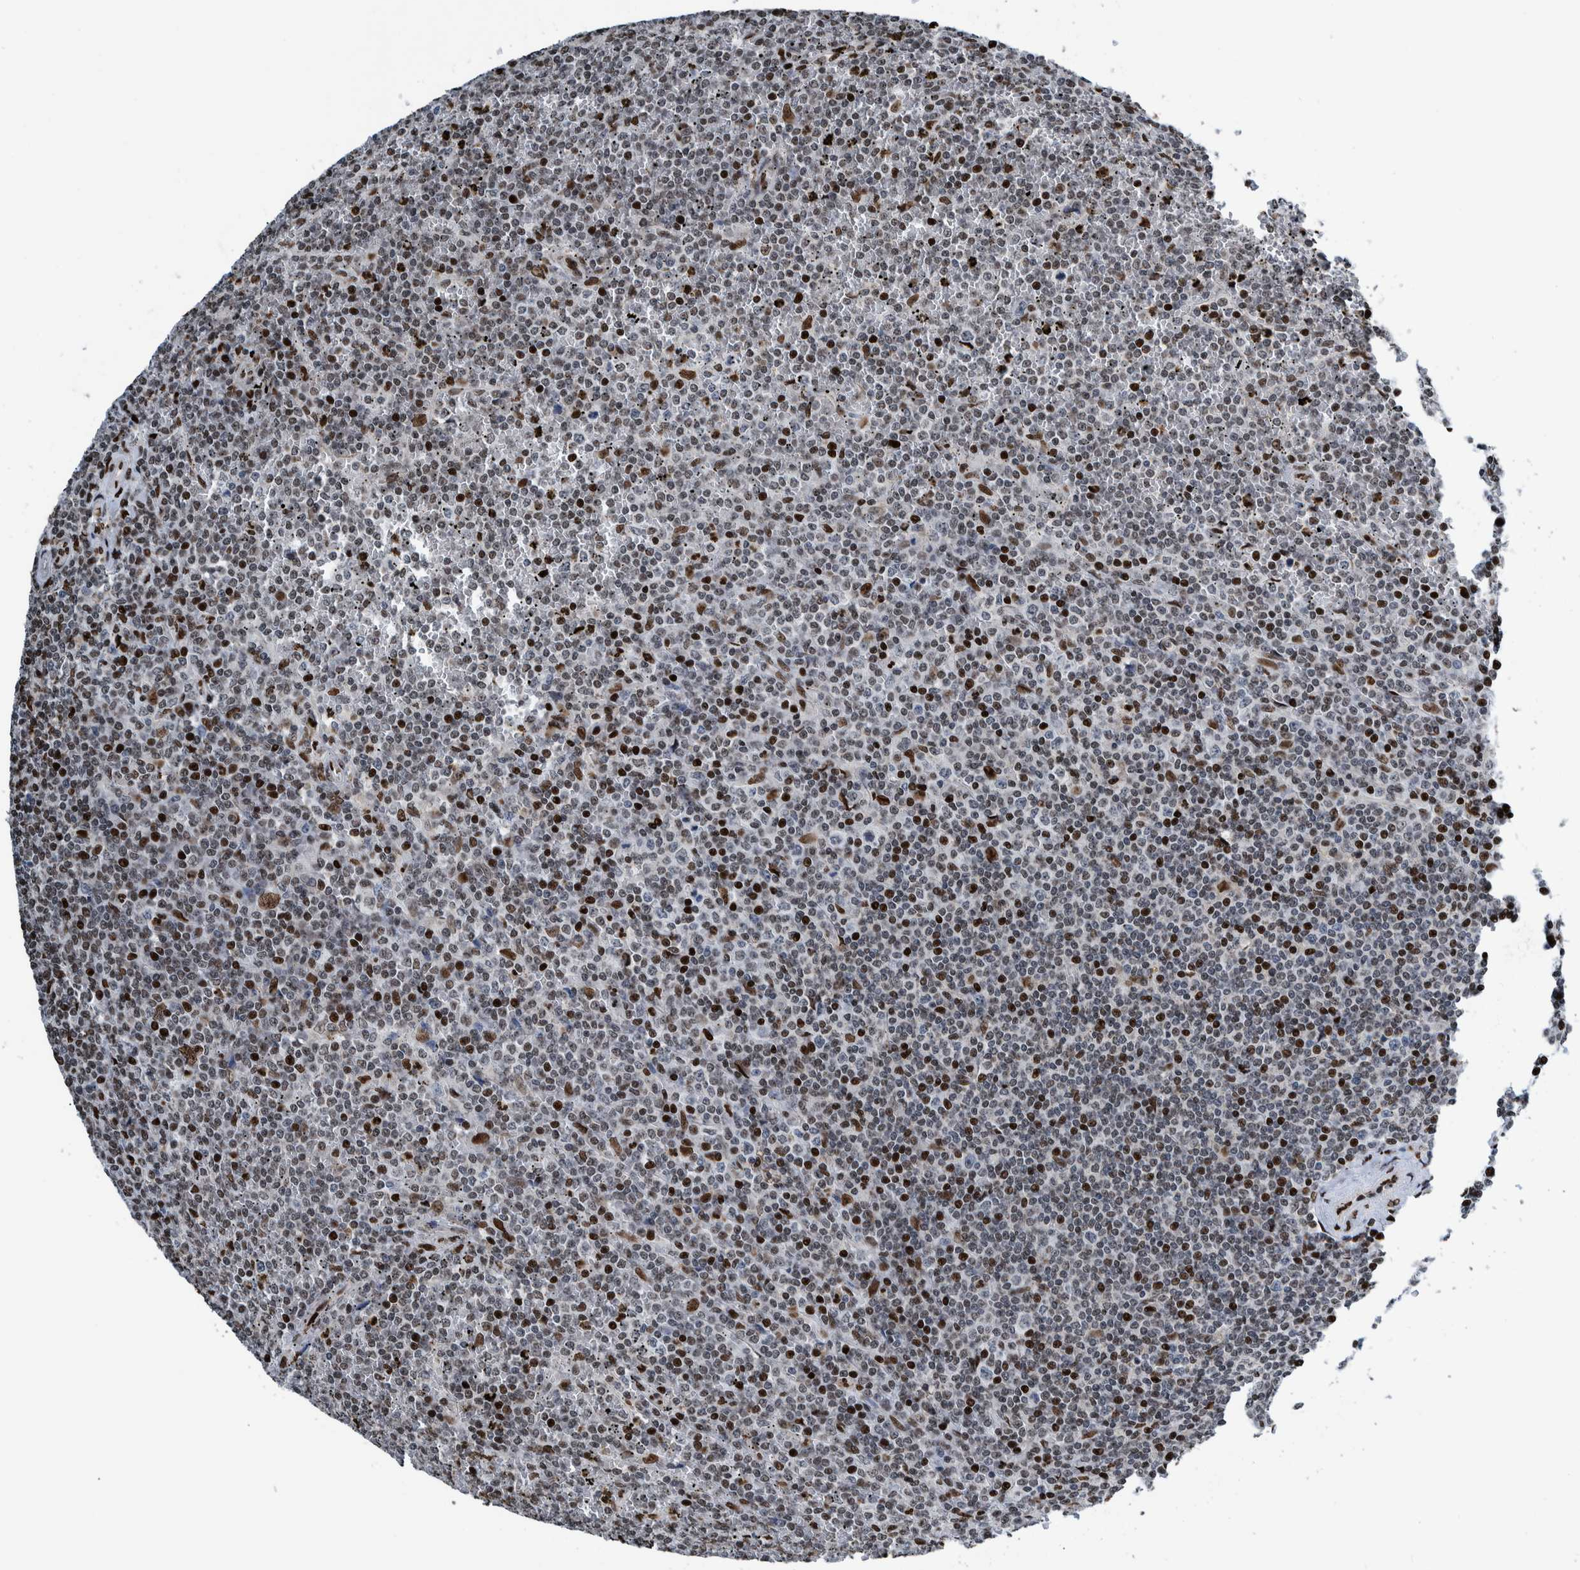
{"staining": {"intensity": "strong", "quantity": "25%-75%", "location": "nuclear"}, "tissue": "lymphoma", "cell_type": "Tumor cells", "image_type": "cancer", "snomed": [{"axis": "morphology", "description": "Malignant lymphoma, non-Hodgkin's type, Low grade"}, {"axis": "topography", "description": "Spleen"}], "caption": "A photomicrograph of human lymphoma stained for a protein reveals strong nuclear brown staining in tumor cells.", "gene": "HEATR9", "patient": {"sex": "female", "age": 19}}